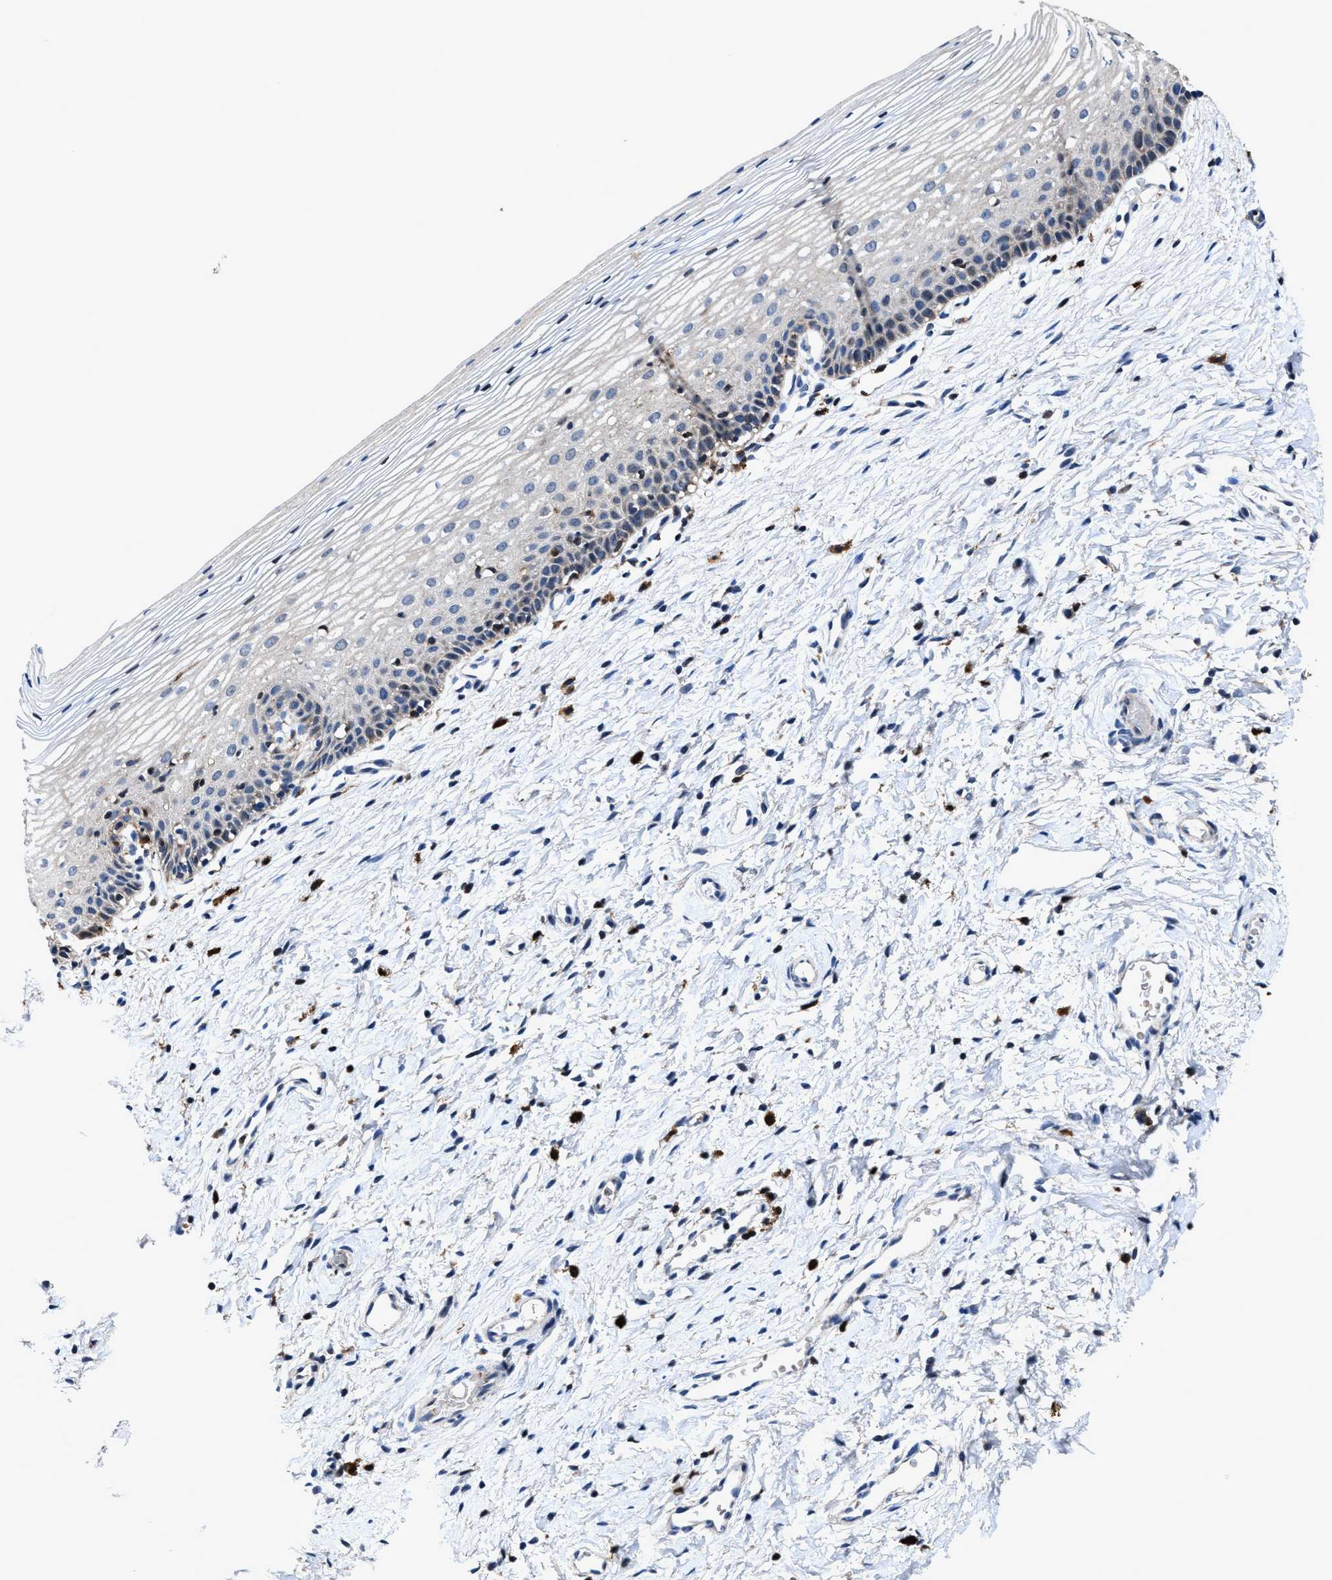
{"staining": {"intensity": "moderate", "quantity": "25%-75%", "location": "cytoplasmic/membranous"}, "tissue": "cervix", "cell_type": "Glandular cells", "image_type": "normal", "snomed": [{"axis": "morphology", "description": "Normal tissue, NOS"}, {"axis": "topography", "description": "Cervix"}], "caption": "High-magnification brightfield microscopy of benign cervix stained with DAB (3,3'-diaminobenzidine) (brown) and counterstained with hematoxylin (blue). glandular cells exhibit moderate cytoplasmic/membranous positivity is present in approximately25%-75% of cells. Ihc stains the protein in brown and the nuclei are stained blue.", "gene": "RGS10", "patient": {"sex": "female", "age": 72}}